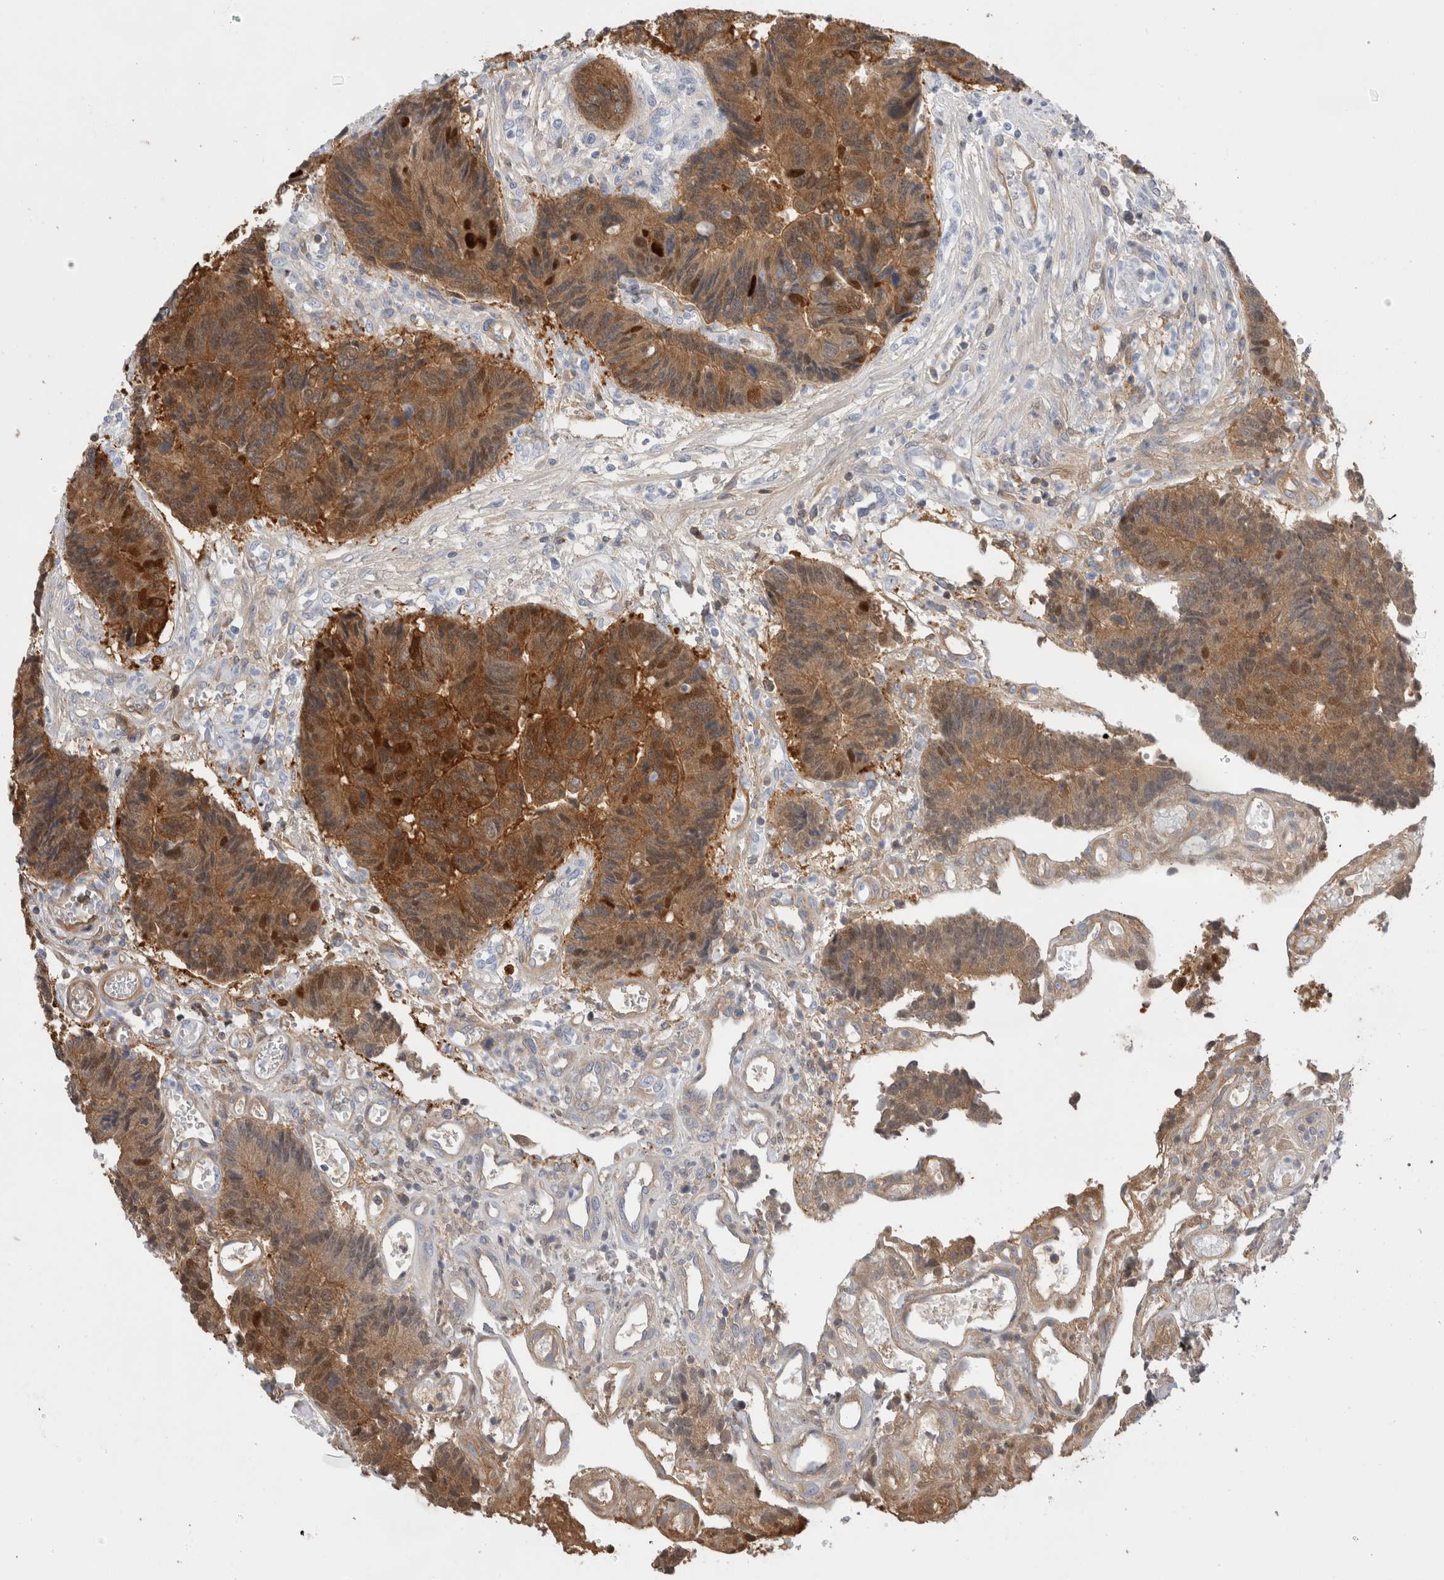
{"staining": {"intensity": "moderate", "quantity": ">75%", "location": "cytoplasmic/membranous"}, "tissue": "colorectal cancer", "cell_type": "Tumor cells", "image_type": "cancer", "snomed": [{"axis": "morphology", "description": "Adenocarcinoma, NOS"}, {"axis": "topography", "description": "Rectum"}], "caption": "A high-resolution image shows immunohistochemistry (IHC) staining of adenocarcinoma (colorectal), which displays moderate cytoplasmic/membranous expression in about >75% of tumor cells. (Stains: DAB in brown, nuclei in blue, Microscopy: brightfield microscopy at high magnification).", "gene": "NAPEPLD", "patient": {"sex": "male", "age": 84}}